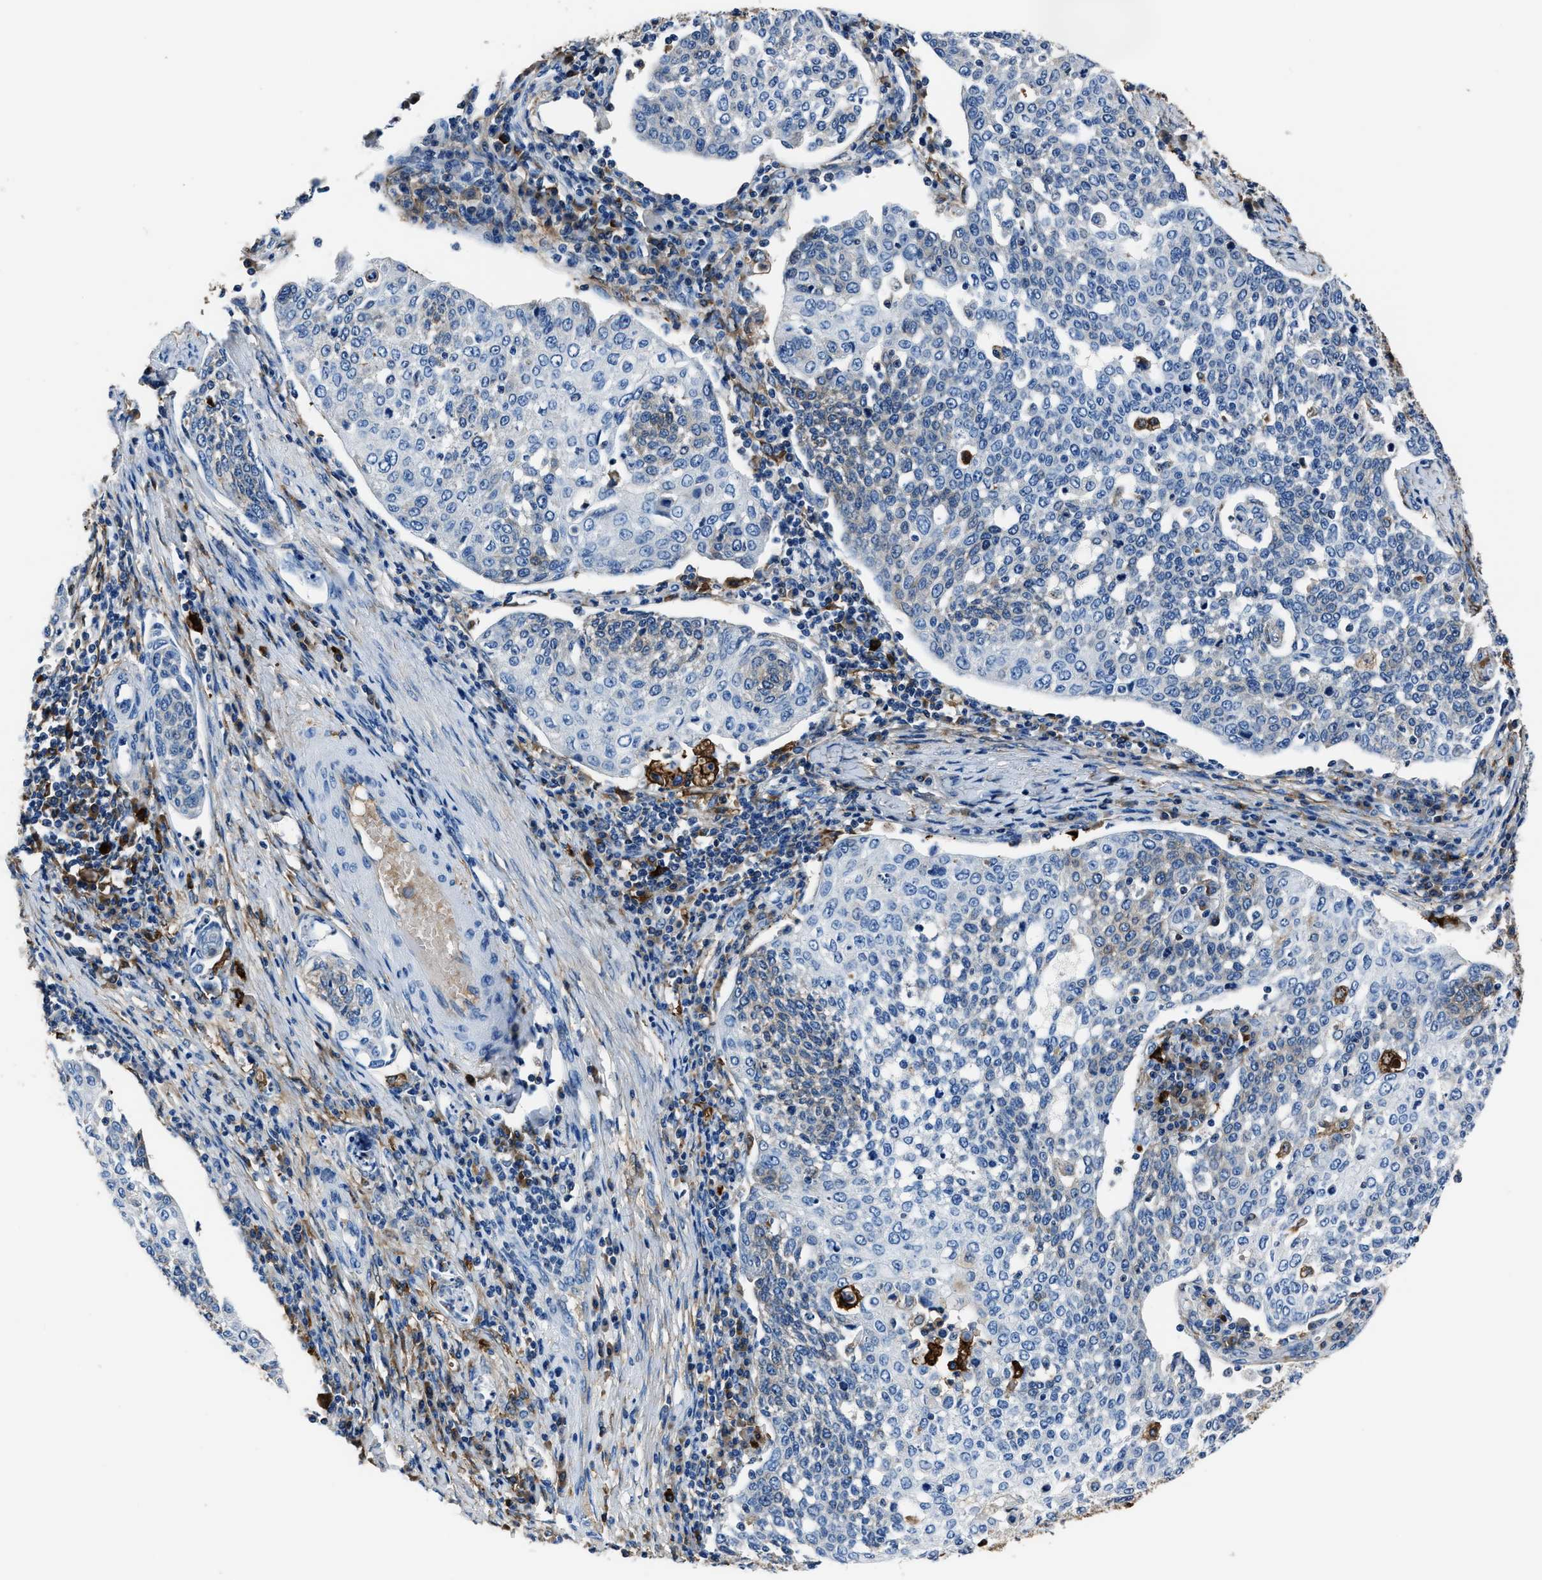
{"staining": {"intensity": "negative", "quantity": "none", "location": "none"}, "tissue": "cervical cancer", "cell_type": "Tumor cells", "image_type": "cancer", "snomed": [{"axis": "morphology", "description": "Squamous cell carcinoma, NOS"}, {"axis": "topography", "description": "Cervix"}], "caption": "Histopathology image shows no significant protein staining in tumor cells of cervical cancer.", "gene": "FTL", "patient": {"sex": "female", "age": 34}}